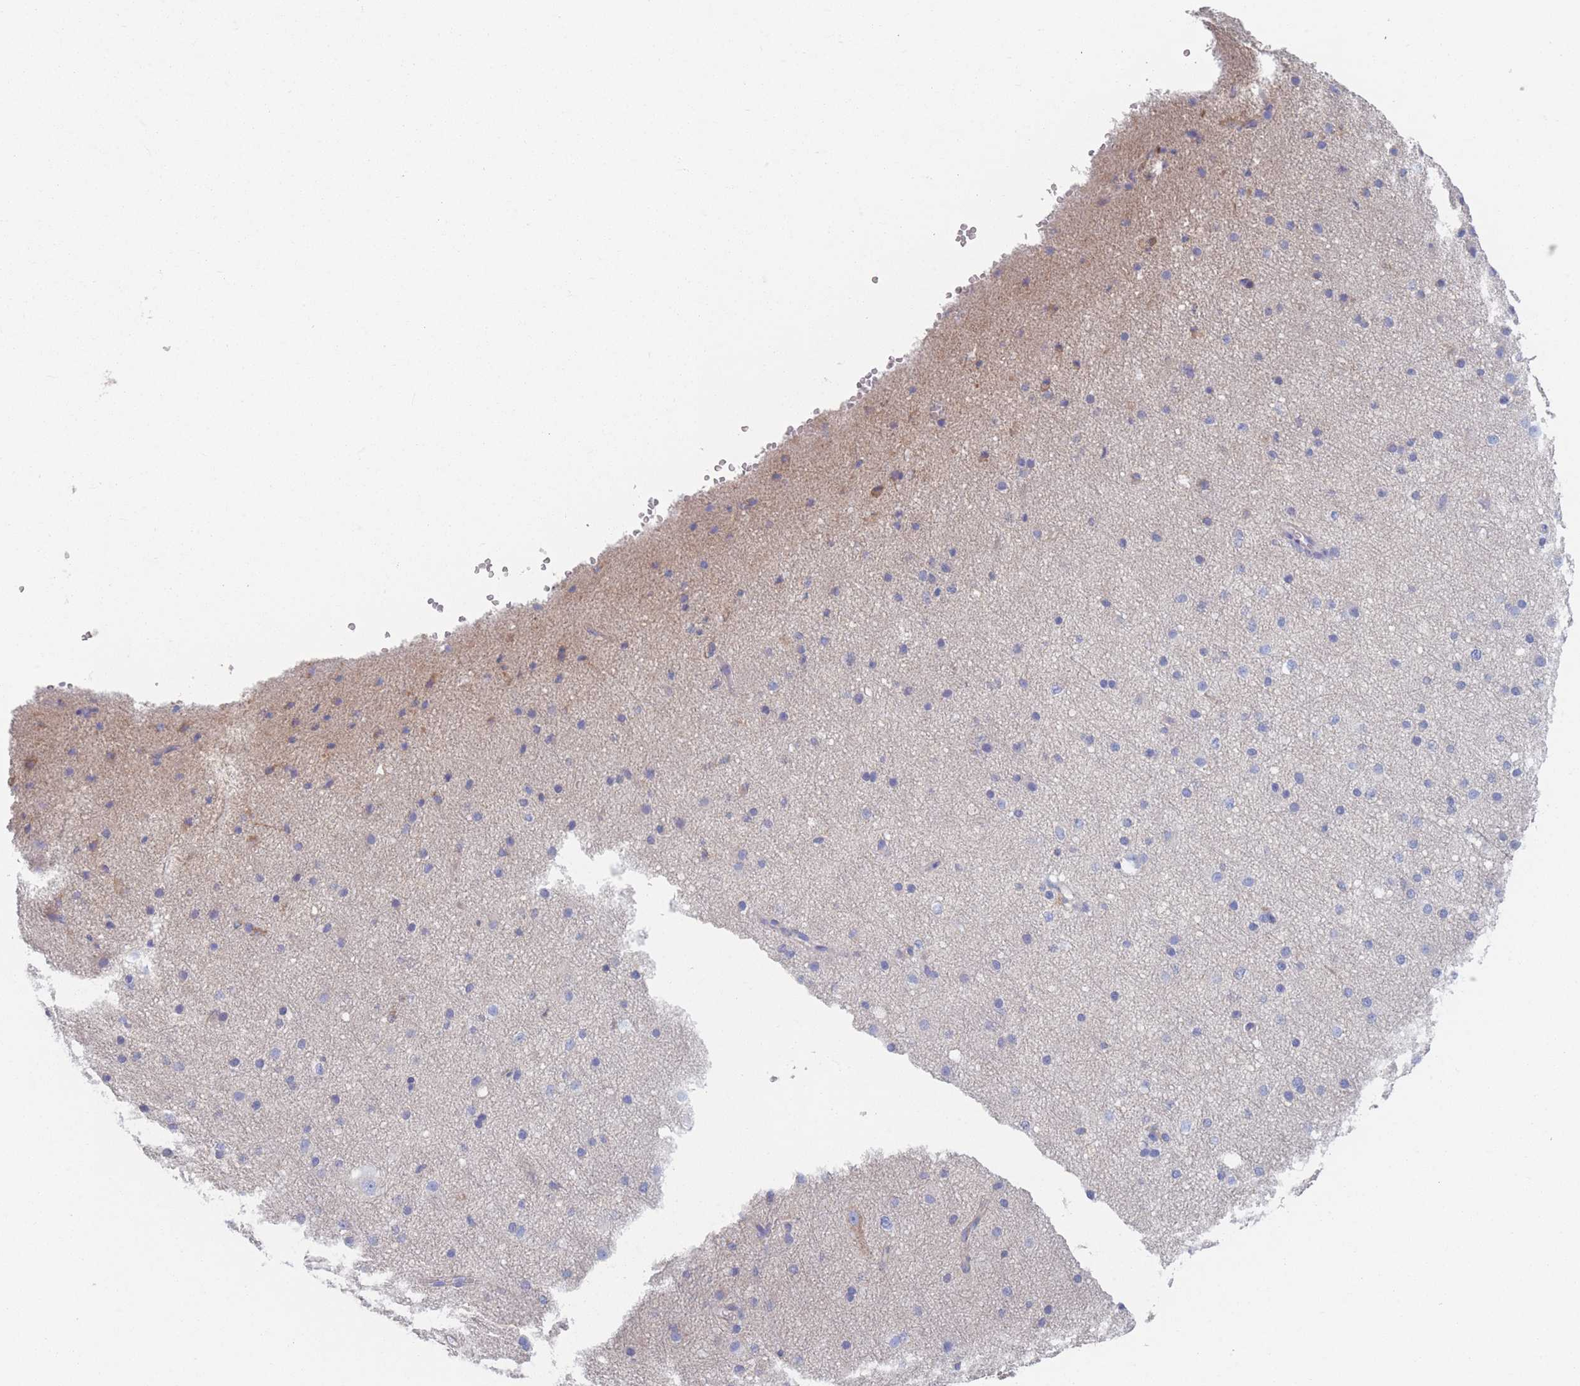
{"staining": {"intensity": "moderate", "quantity": "<25%", "location": "cytoplasmic/membranous"}, "tissue": "cerebral cortex", "cell_type": "Endothelial cells", "image_type": "normal", "snomed": [{"axis": "morphology", "description": "Normal tissue, NOS"}, {"axis": "morphology", "description": "Developmental malformation"}, {"axis": "topography", "description": "Cerebral cortex"}], "caption": "Immunohistochemical staining of unremarkable human cerebral cortex reveals <25% levels of moderate cytoplasmic/membranous protein staining in approximately <25% of endothelial cells.", "gene": "ADH1A", "patient": {"sex": "female", "age": 30}}